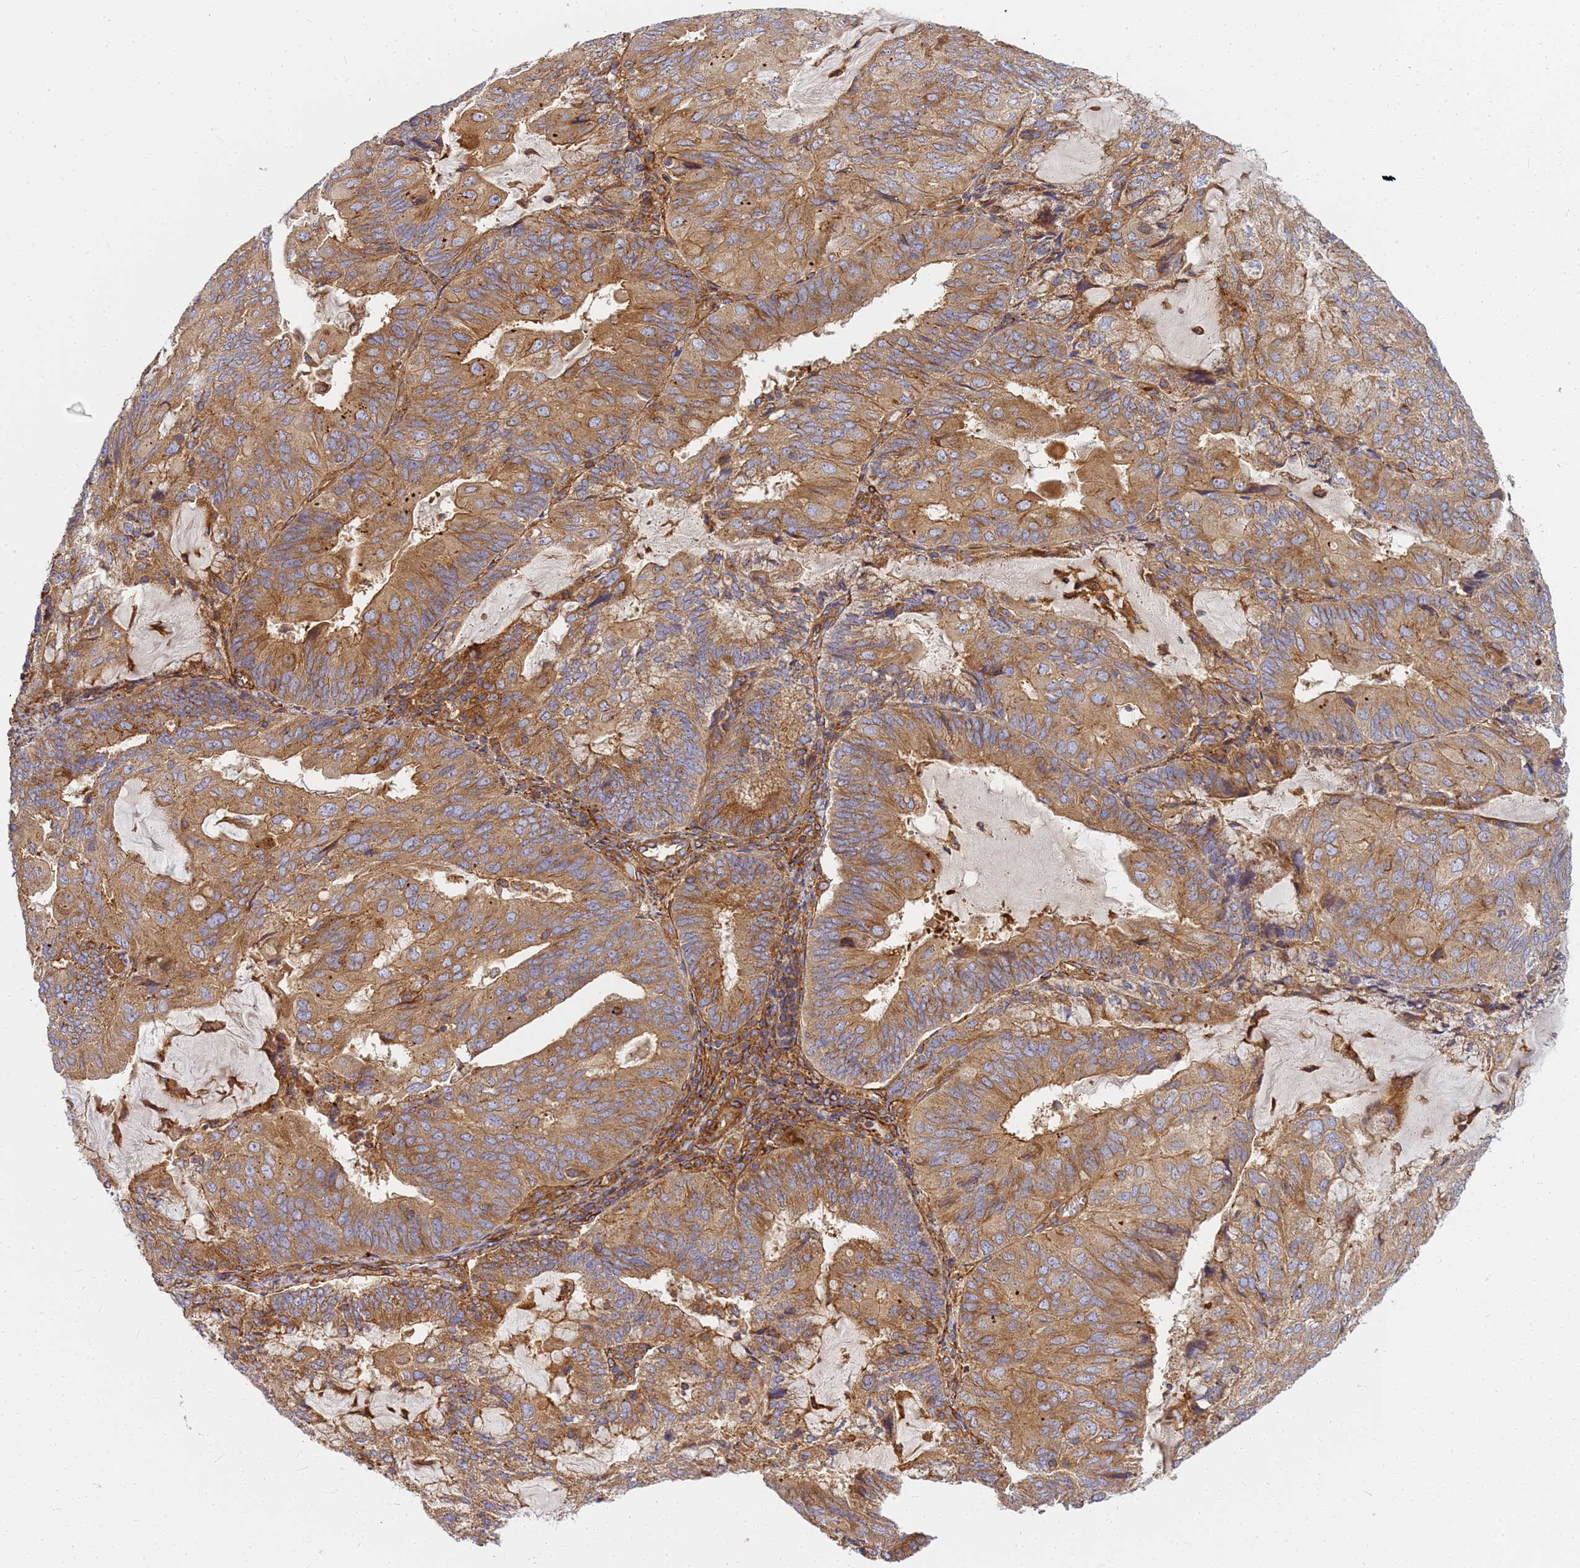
{"staining": {"intensity": "moderate", "quantity": ">75%", "location": "cytoplasmic/membranous"}, "tissue": "endometrial cancer", "cell_type": "Tumor cells", "image_type": "cancer", "snomed": [{"axis": "morphology", "description": "Adenocarcinoma, NOS"}, {"axis": "topography", "description": "Endometrium"}], "caption": "DAB immunohistochemical staining of endometrial cancer exhibits moderate cytoplasmic/membranous protein expression in about >75% of tumor cells. (Brightfield microscopy of DAB IHC at high magnification).", "gene": "C2CD5", "patient": {"sex": "female", "age": 81}}